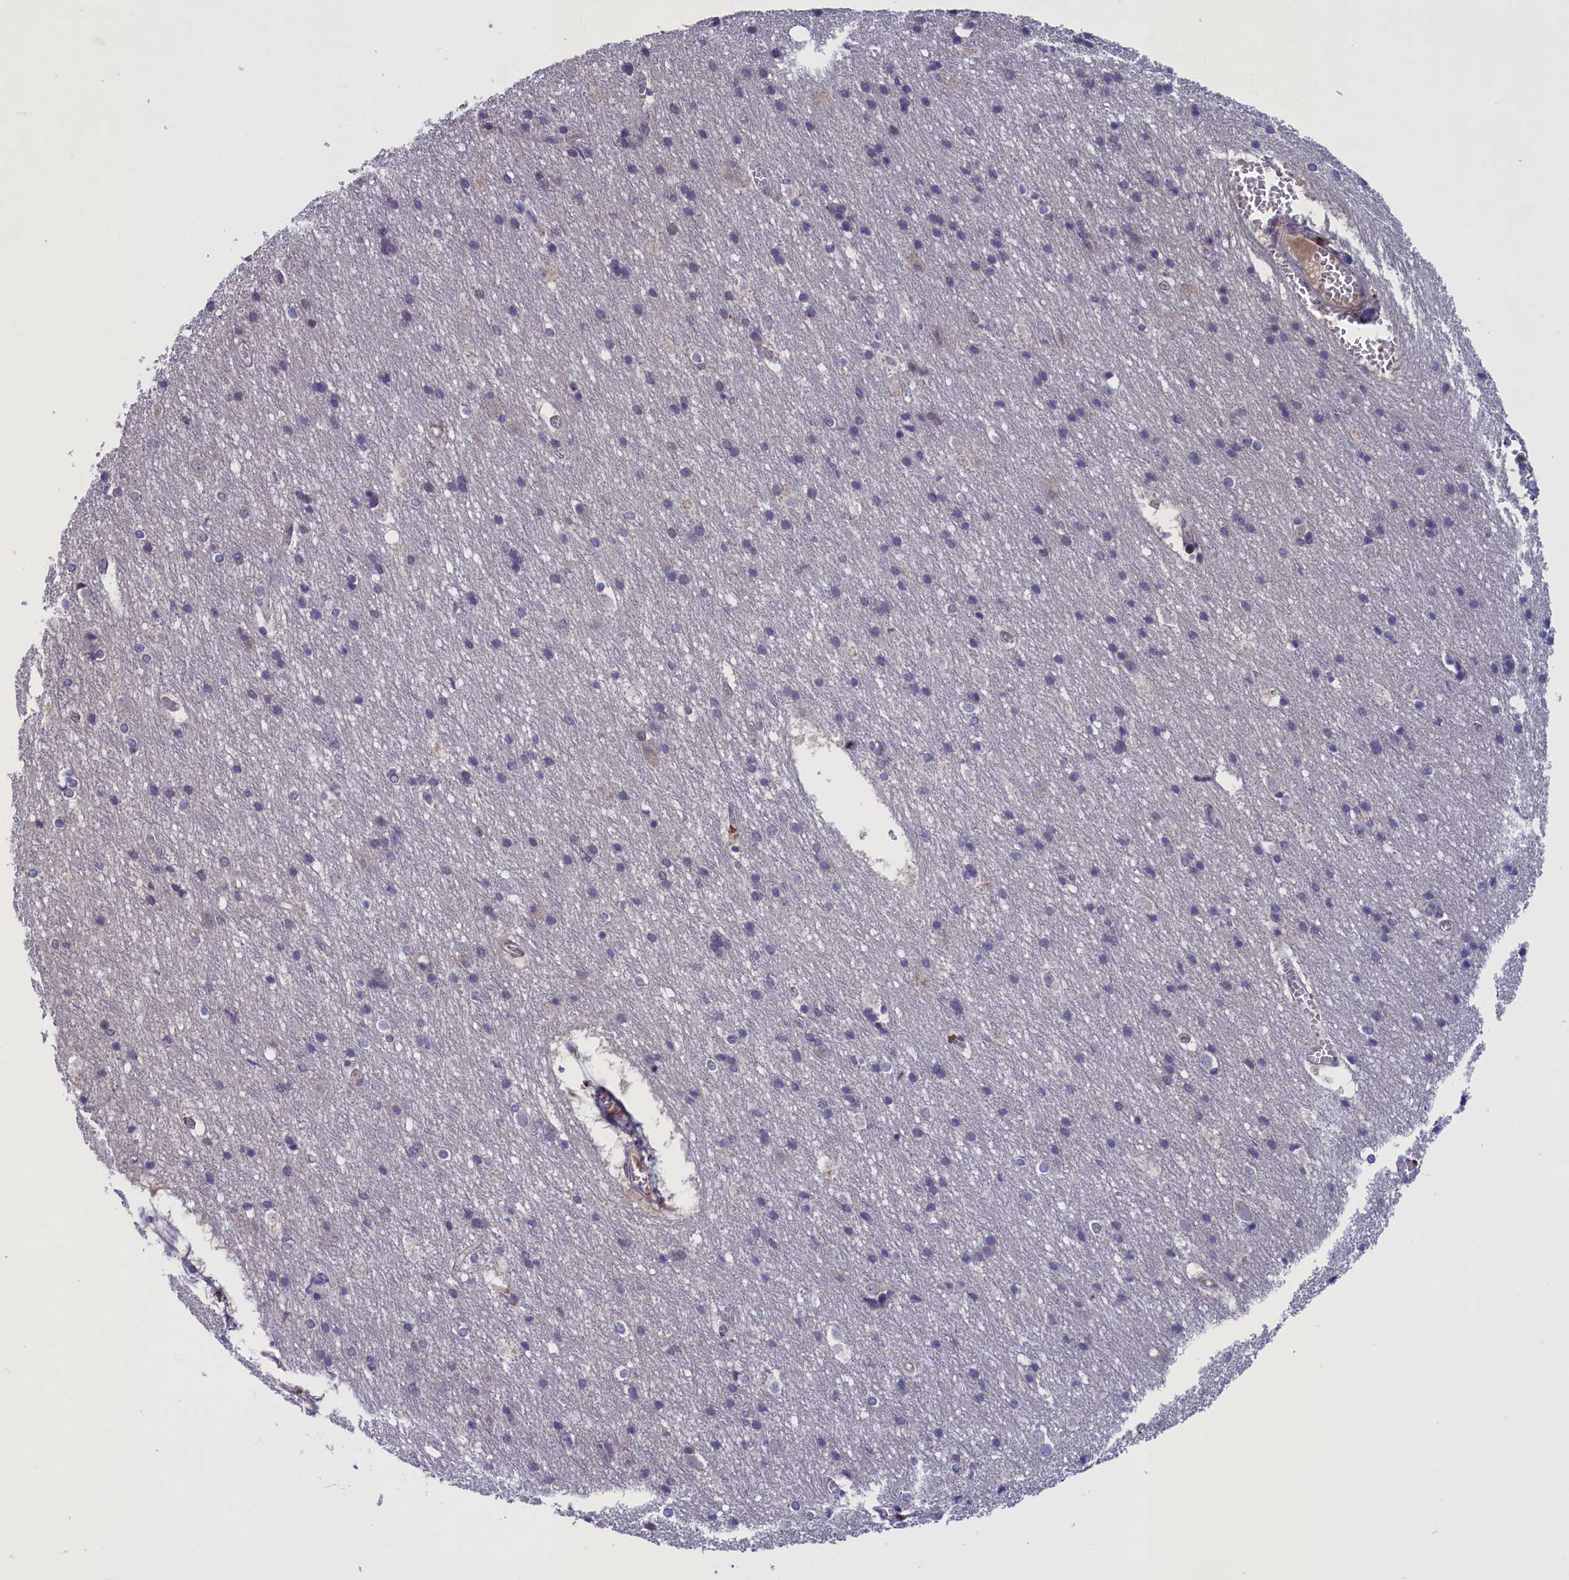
{"staining": {"intensity": "negative", "quantity": "none", "location": "none"}, "tissue": "cerebral cortex", "cell_type": "Endothelial cells", "image_type": "normal", "snomed": [{"axis": "morphology", "description": "Normal tissue, NOS"}, {"axis": "topography", "description": "Cerebral cortex"}], "caption": "Endothelial cells are negative for brown protein staining in normal cerebral cortex. (Immunohistochemistry, brightfield microscopy, high magnification).", "gene": "LIG1", "patient": {"sex": "male", "age": 54}}